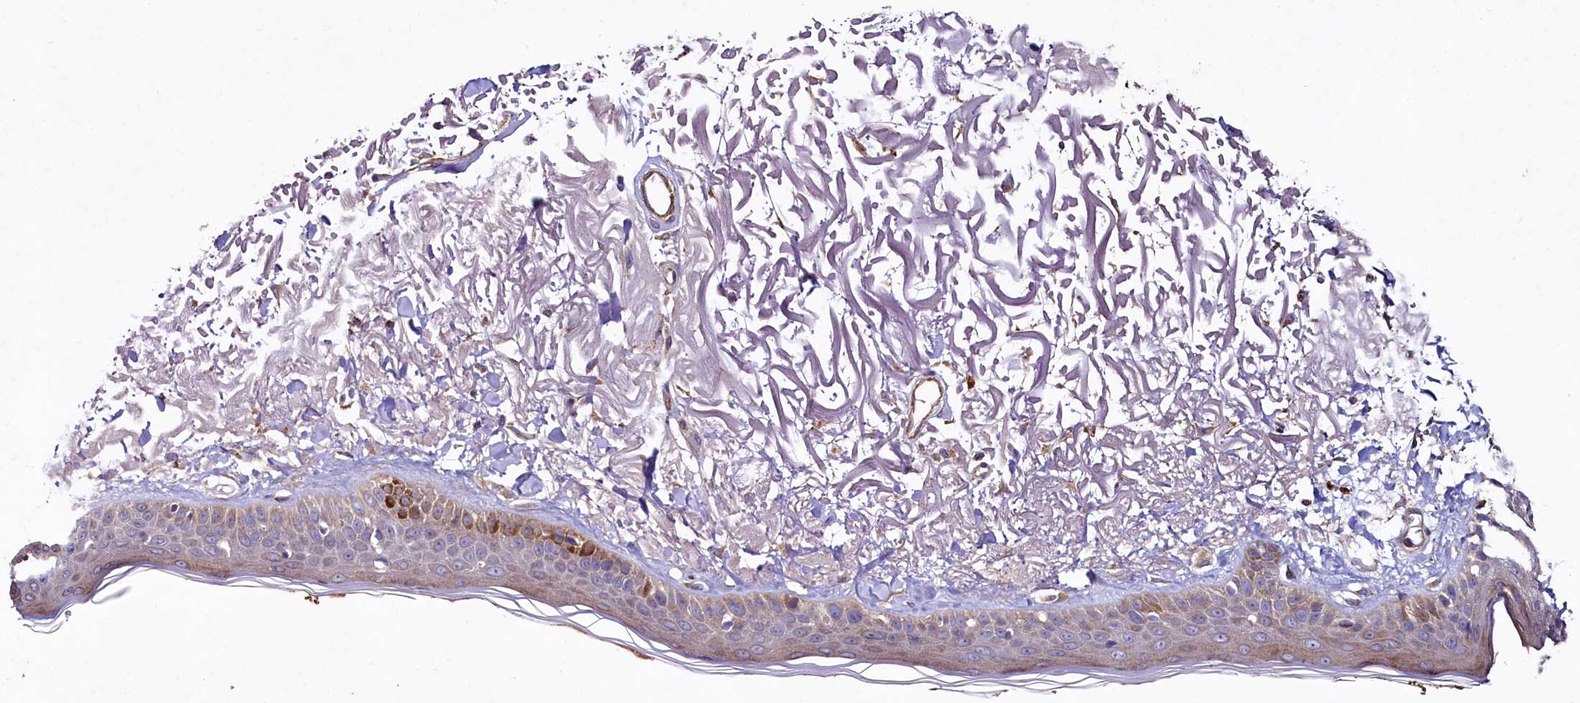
{"staining": {"intensity": "moderate", "quantity": ">75%", "location": "cytoplasmic/membranous"}, "tissue": "skin", "cell_type": "Fibroblasts", "image_type": "normal", "snomed": [{"axis": "morphology", "description": "Normal tissue, NOS"}, {"axis": "topography", "description": "Skin"}, {"axis": "topography", "description": "Skeletal muscle"}], "caption": "Brown immunohistochemical staining in benign human skin demonstrates moderate cytoplasmic/membranous positivity in about >75% of fibroblasts.", "gene": "SPRYD3", "patient": {"sex": "male", "age": 83}}